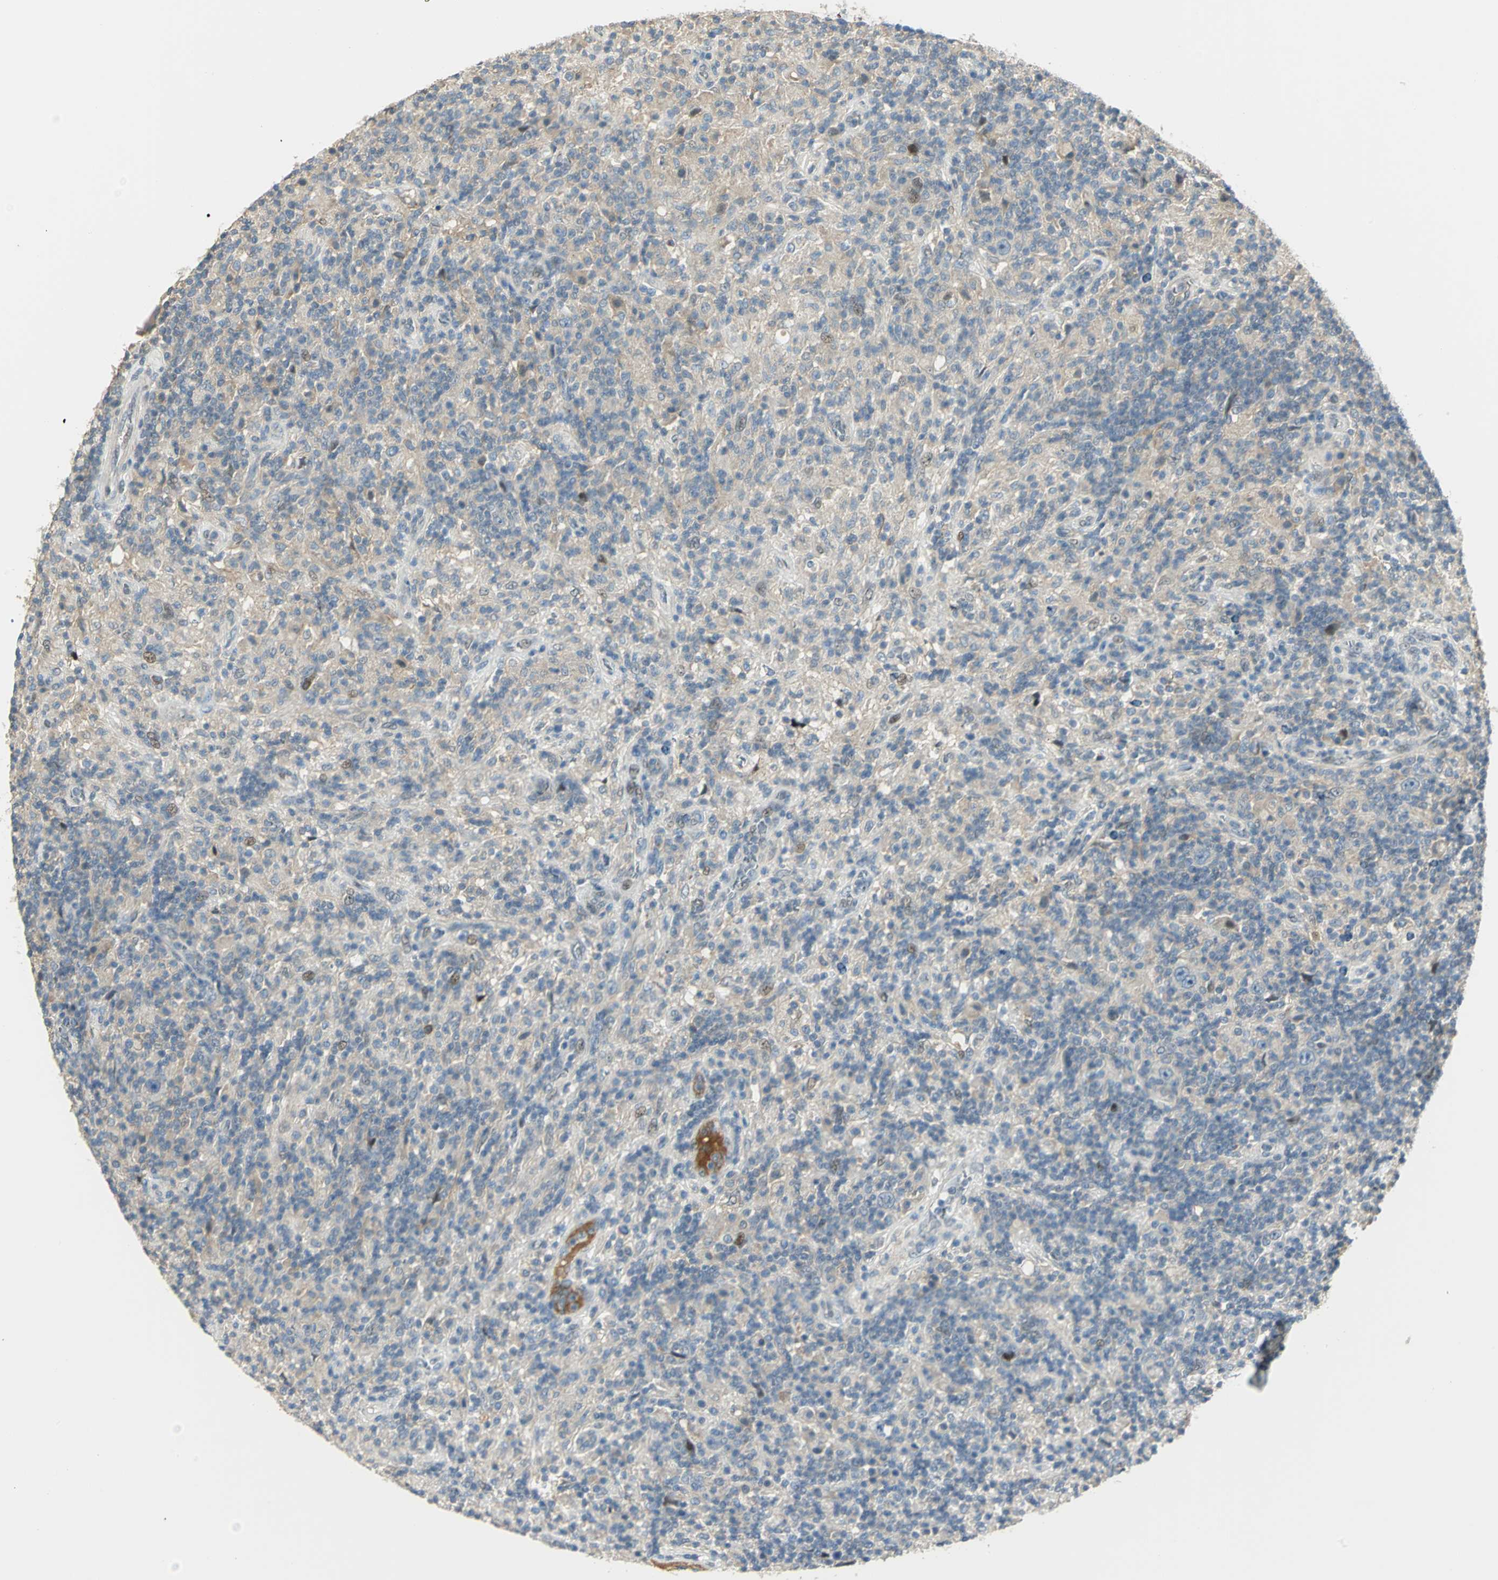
{"staining": {"intensity": "negative", "quantity": "none", "location": "none"}, "tissue": "lymphoma", "cell_type": "Tumor cells", "image_type": "cancer", "snomed": [{"axis": "morphology", "description": "Hodgkin's disease, NOS"}, {"axis": "topography", "description": "Lymph node"}], "caption": "Tumor cells are negative for protein expression in human Hodgkin's disease.", "gene": "PROC", "patient": {"sex": "male", "age": 70}}